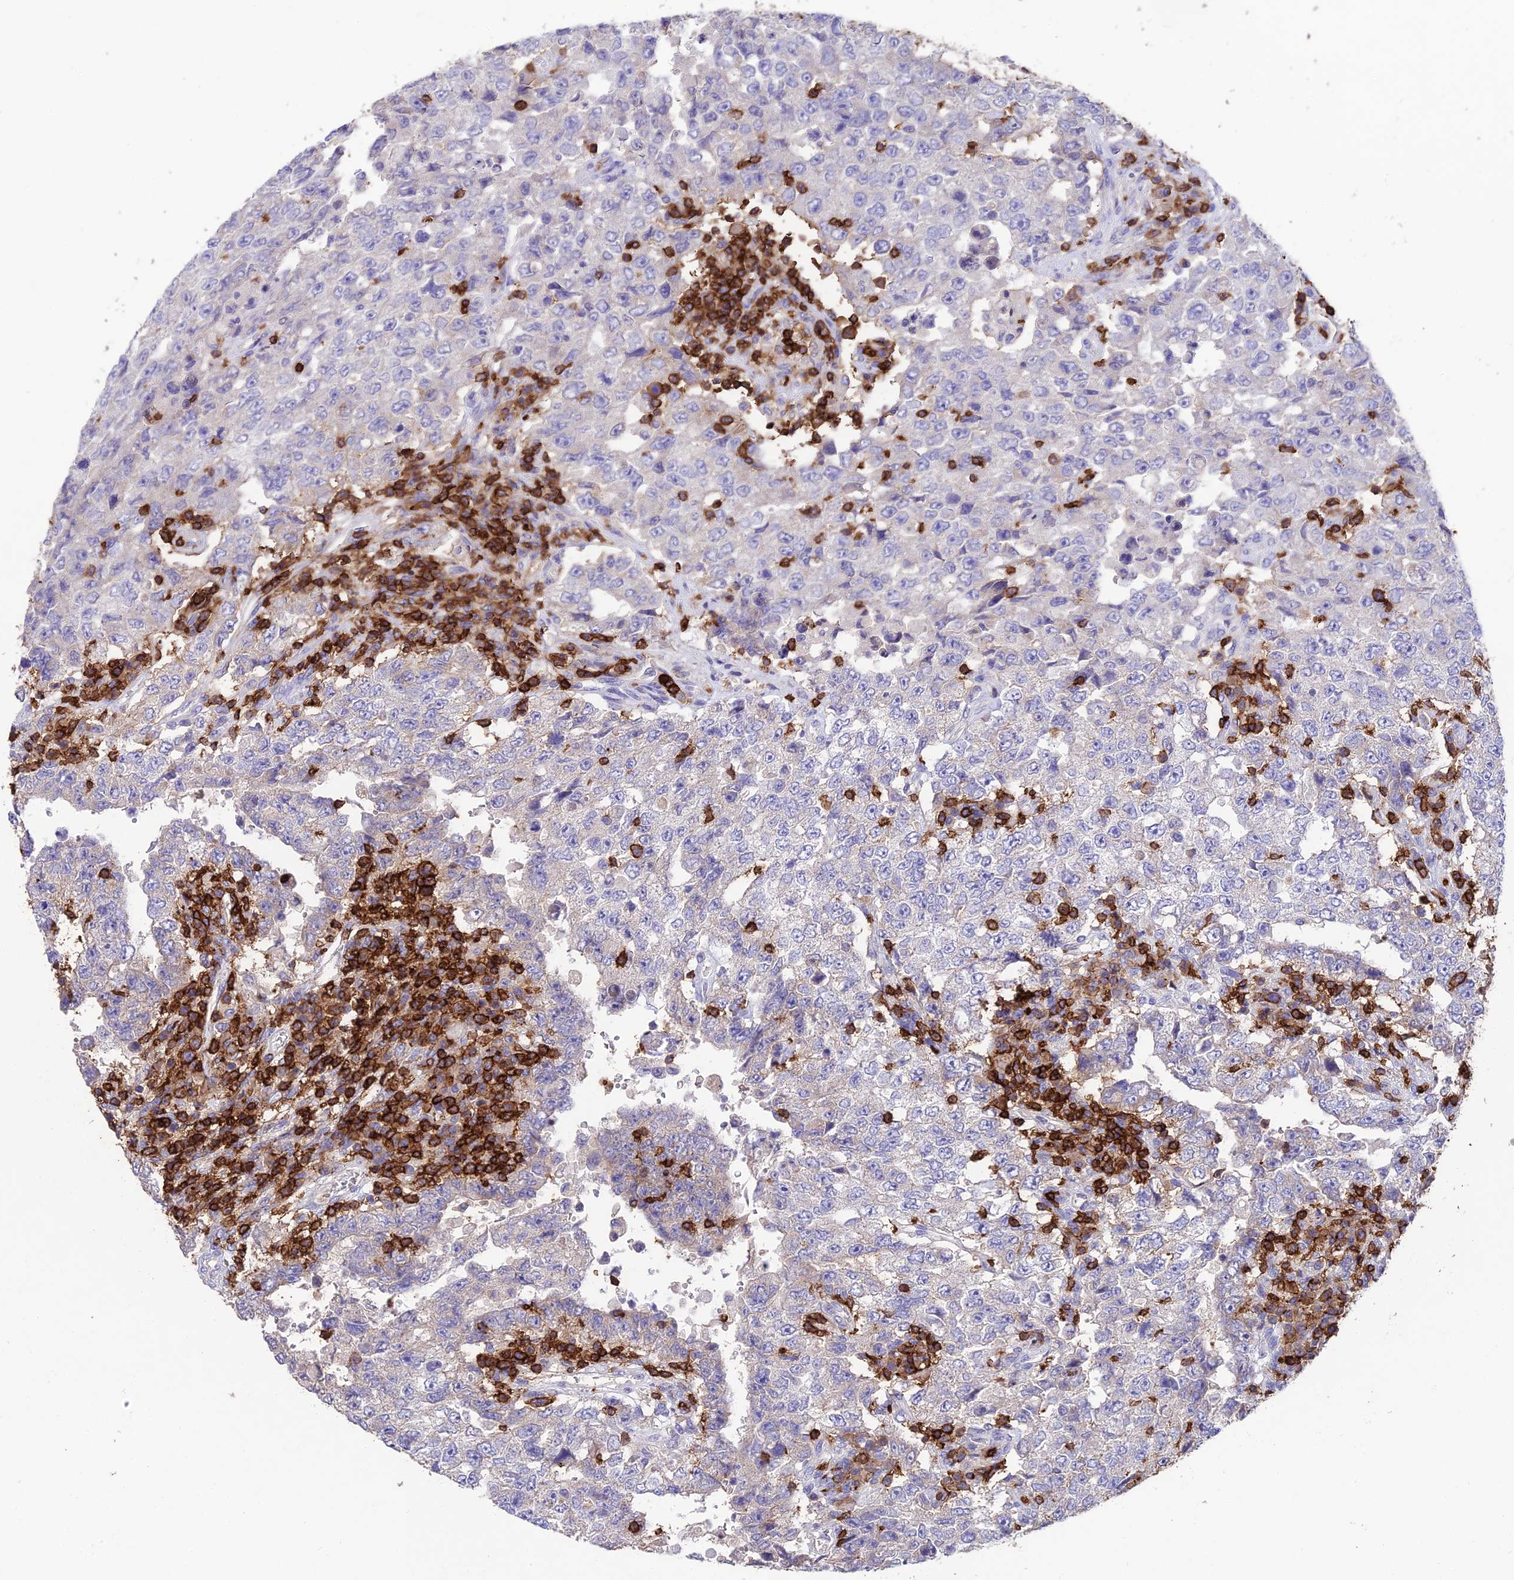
{"staining": {"intensity": "negative", "quantity": "none", "location": "none"}, "tissue": "testis cancer", "cell_type": "Tumor cells", "image_type": "cancer", "snomed": [{"axis": "morphology", "description": "Carcinoma, Embryonal, NOS"}, {"axis": "topography", "description": "Testis"}], "caption": "There is no significant staining in tumor cells of embryonal carcinoma (testis). Brightfield microscopy of IHC stained with DAB (3,3'-diaminobenzidine) (brown) and hematoxylin (blue), captured at high magnification.", "gene": "PTPRCAP", "patient": {"sex": "male", "age": 26}}